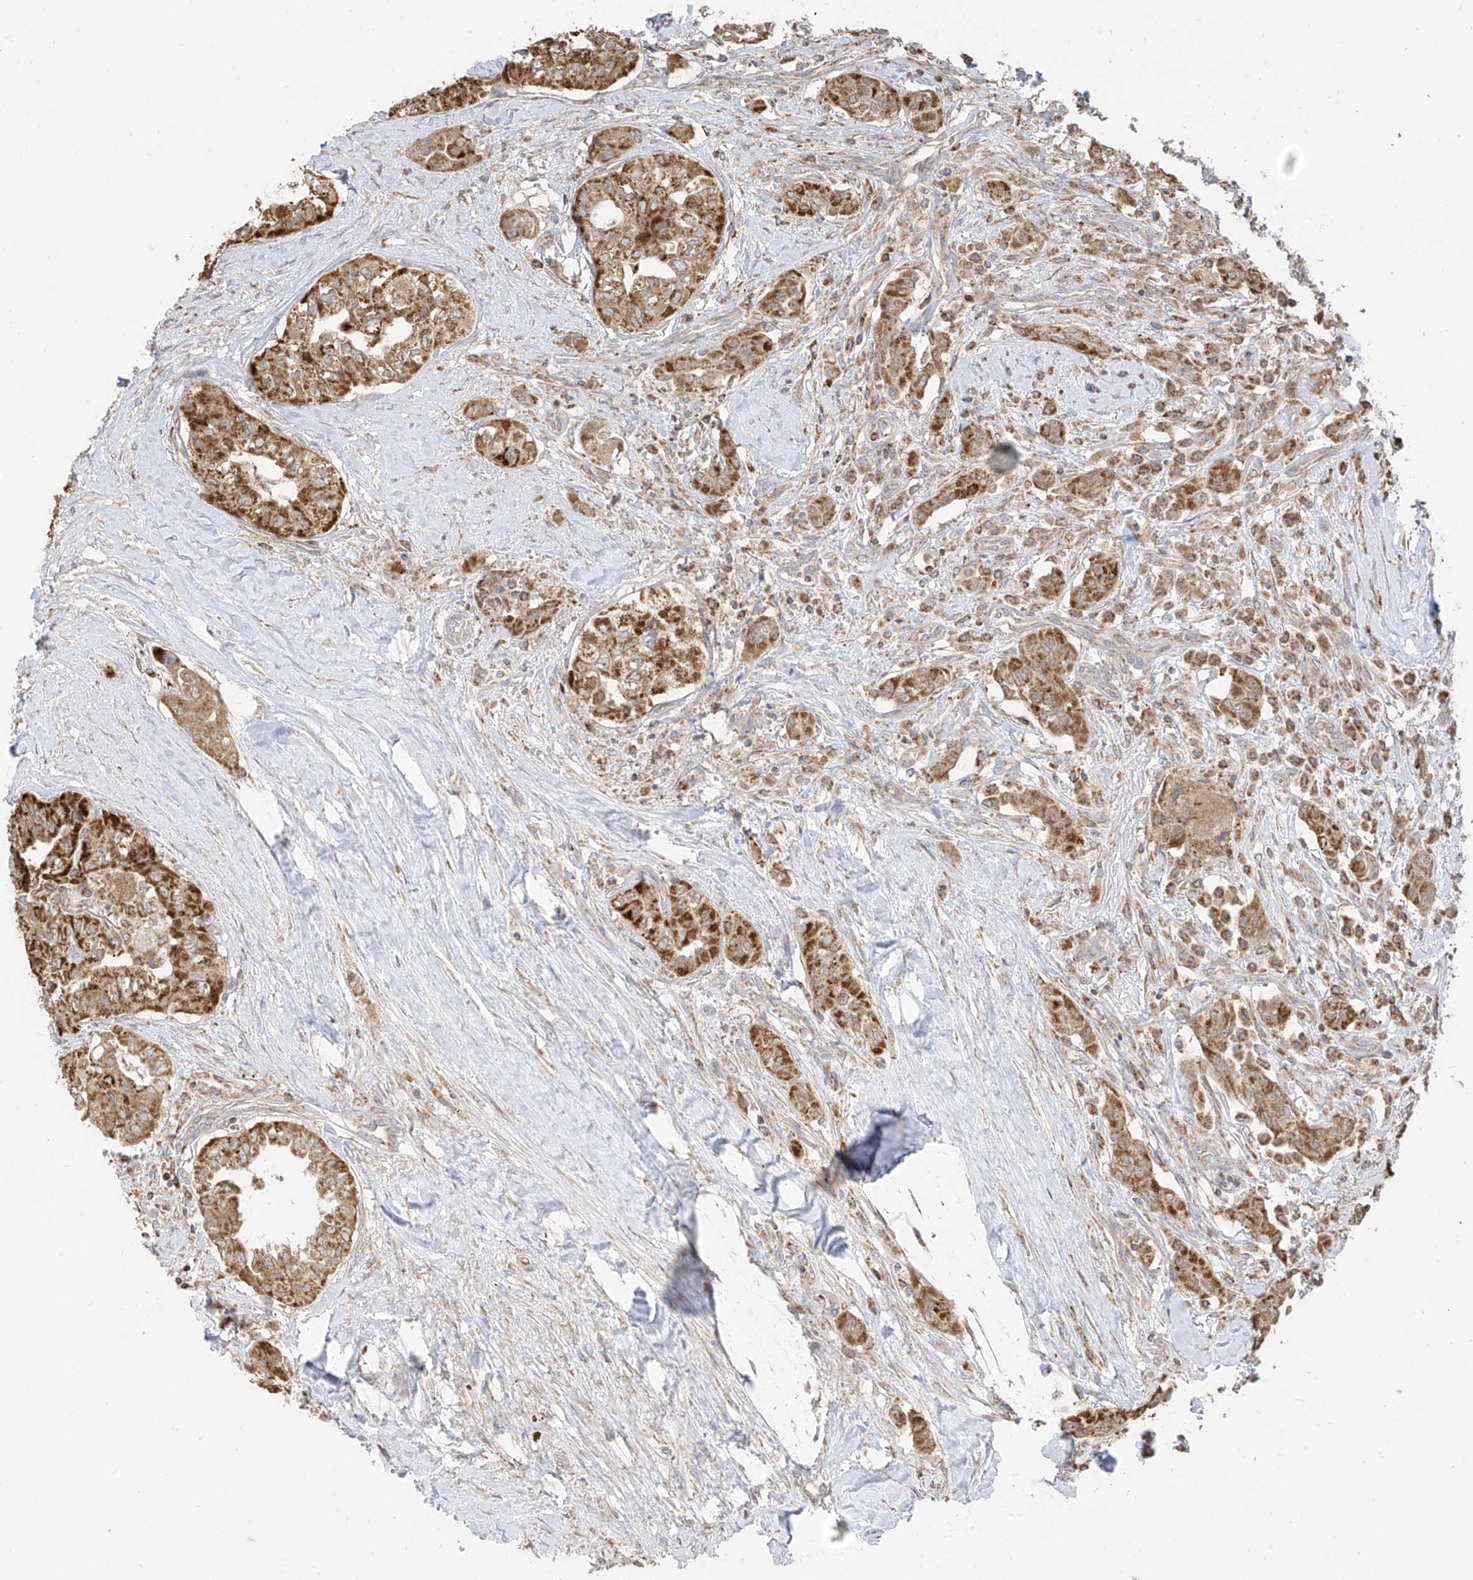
{"staining": {"intensity": "strong", "quantity": ">75%", "location": "cytoplasmic/membranous"}, "tissue": "thyroid cancer", "cell_type": "Tumor cells", "image_type": "cancer", "snomed": [{"axis": "morphology", "description": "Papillary adenocarcinoma, NOS"}, {"axis": "topography", "description": "Thyroid gland"}], "caption": "Strong cytoplasmic/membranous protein staining is appreciated in about >75% of tumor cells in thyroid cancer. The staining was performed using DAB (3,3'-diaminobenzidine), with brown indicating positive protein expression. Nuclei are stained blue with hematoxylin.", "gene": "ETHE1", "patient": {"sex": "female", "age": 59}}